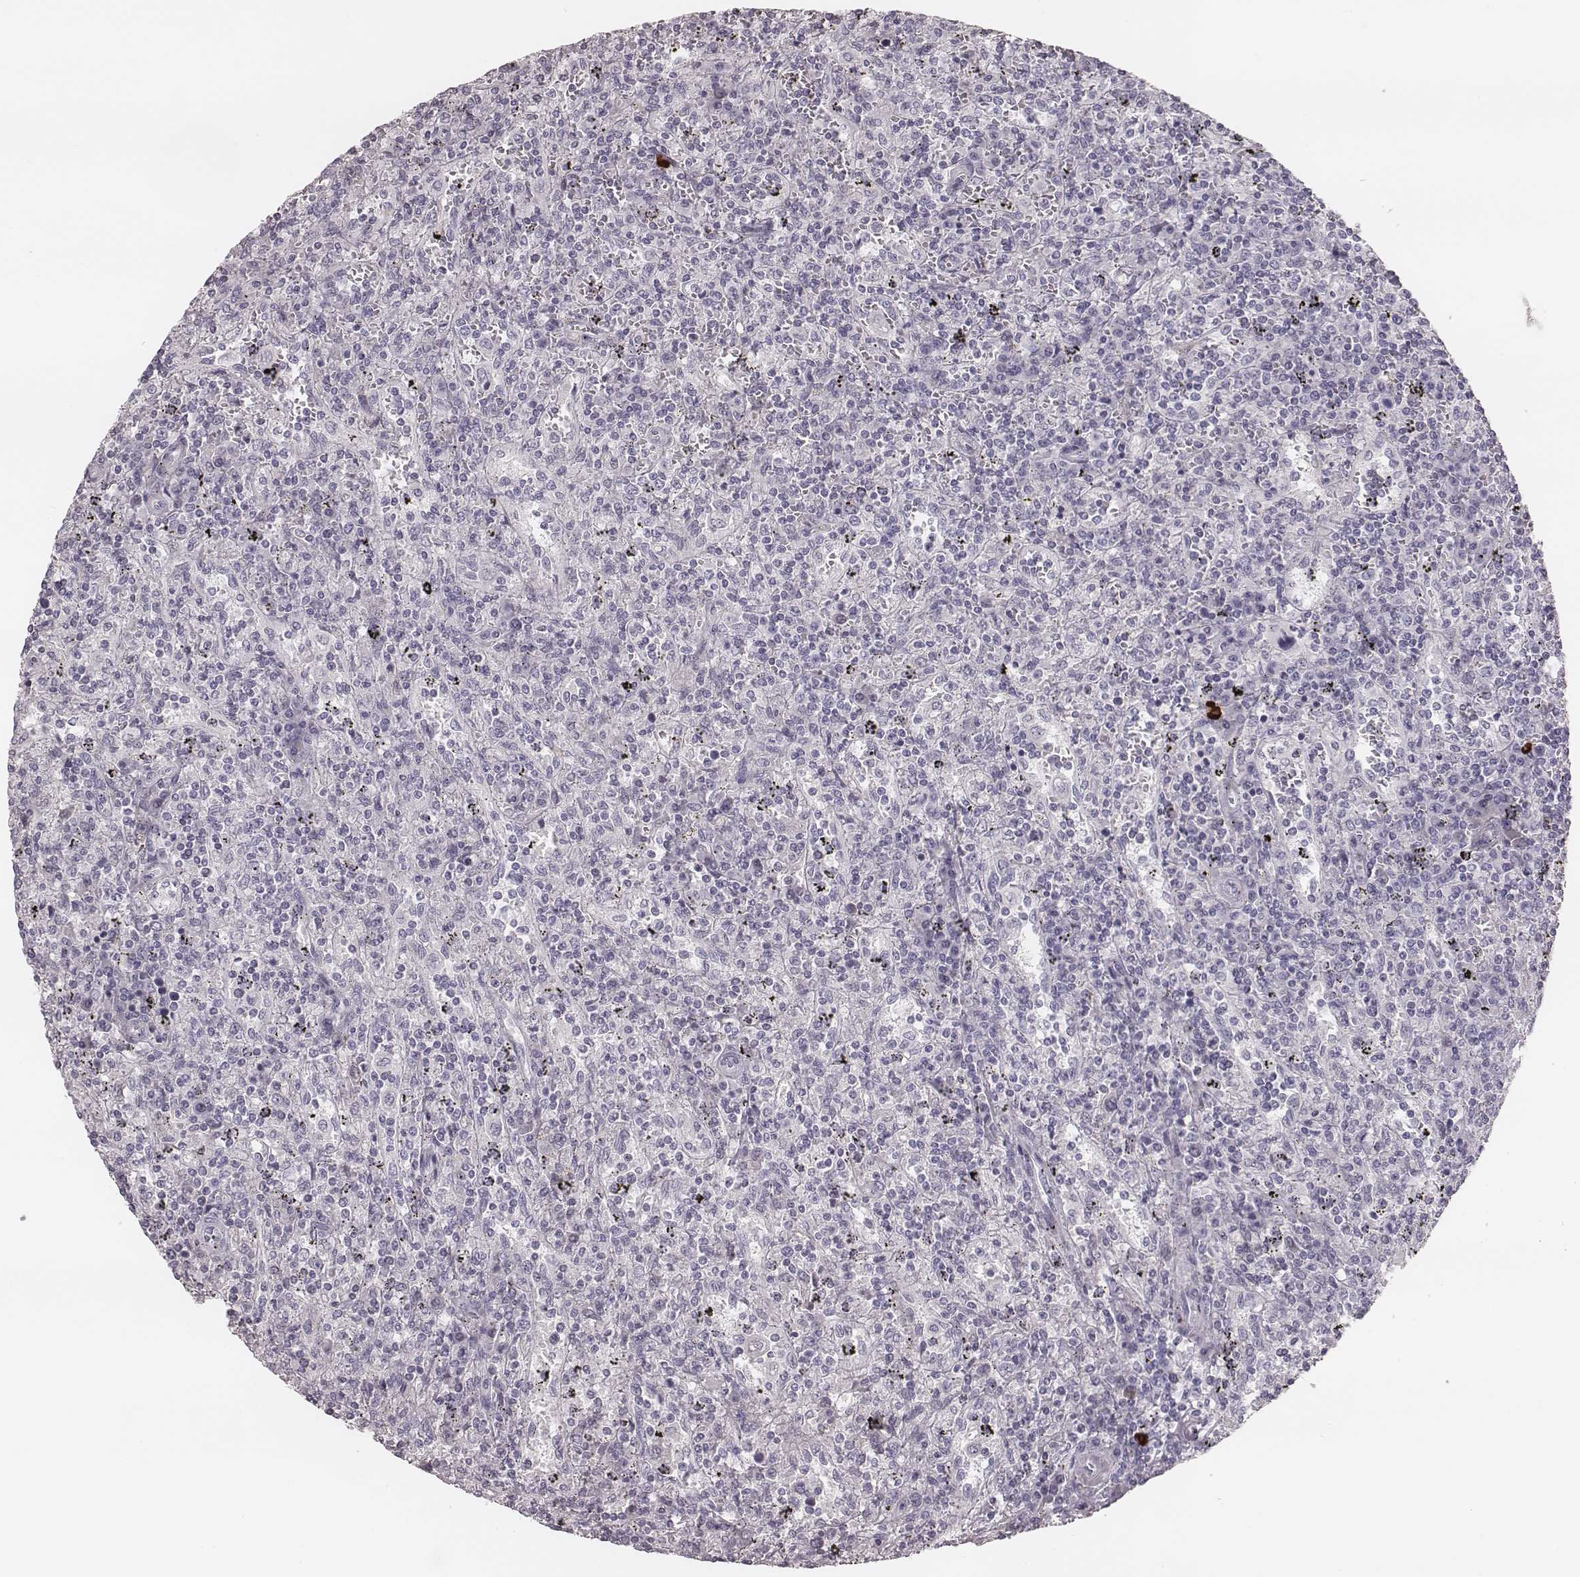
{"staining": {"intensity": "negative", "quantity": "none", "location": "none"}, "tissue": "lymphoma", "cell_type": "Tumor cells", "image_type": "cancer", "snomed": [{"axis": "morphology", "description": "Malignant lymphoma, non-Hodgkin's type, Low grade"}, {"axis": "topography", "description": "Spleen"}], "caption": "Malignant lymphoma, non-Hodgkin's type (low-grade) was stained to show a protein in brown. There is no significant staining in tumor cells.", "gene": "S100Z", "patient": {"sex": "male", "age": 62}}